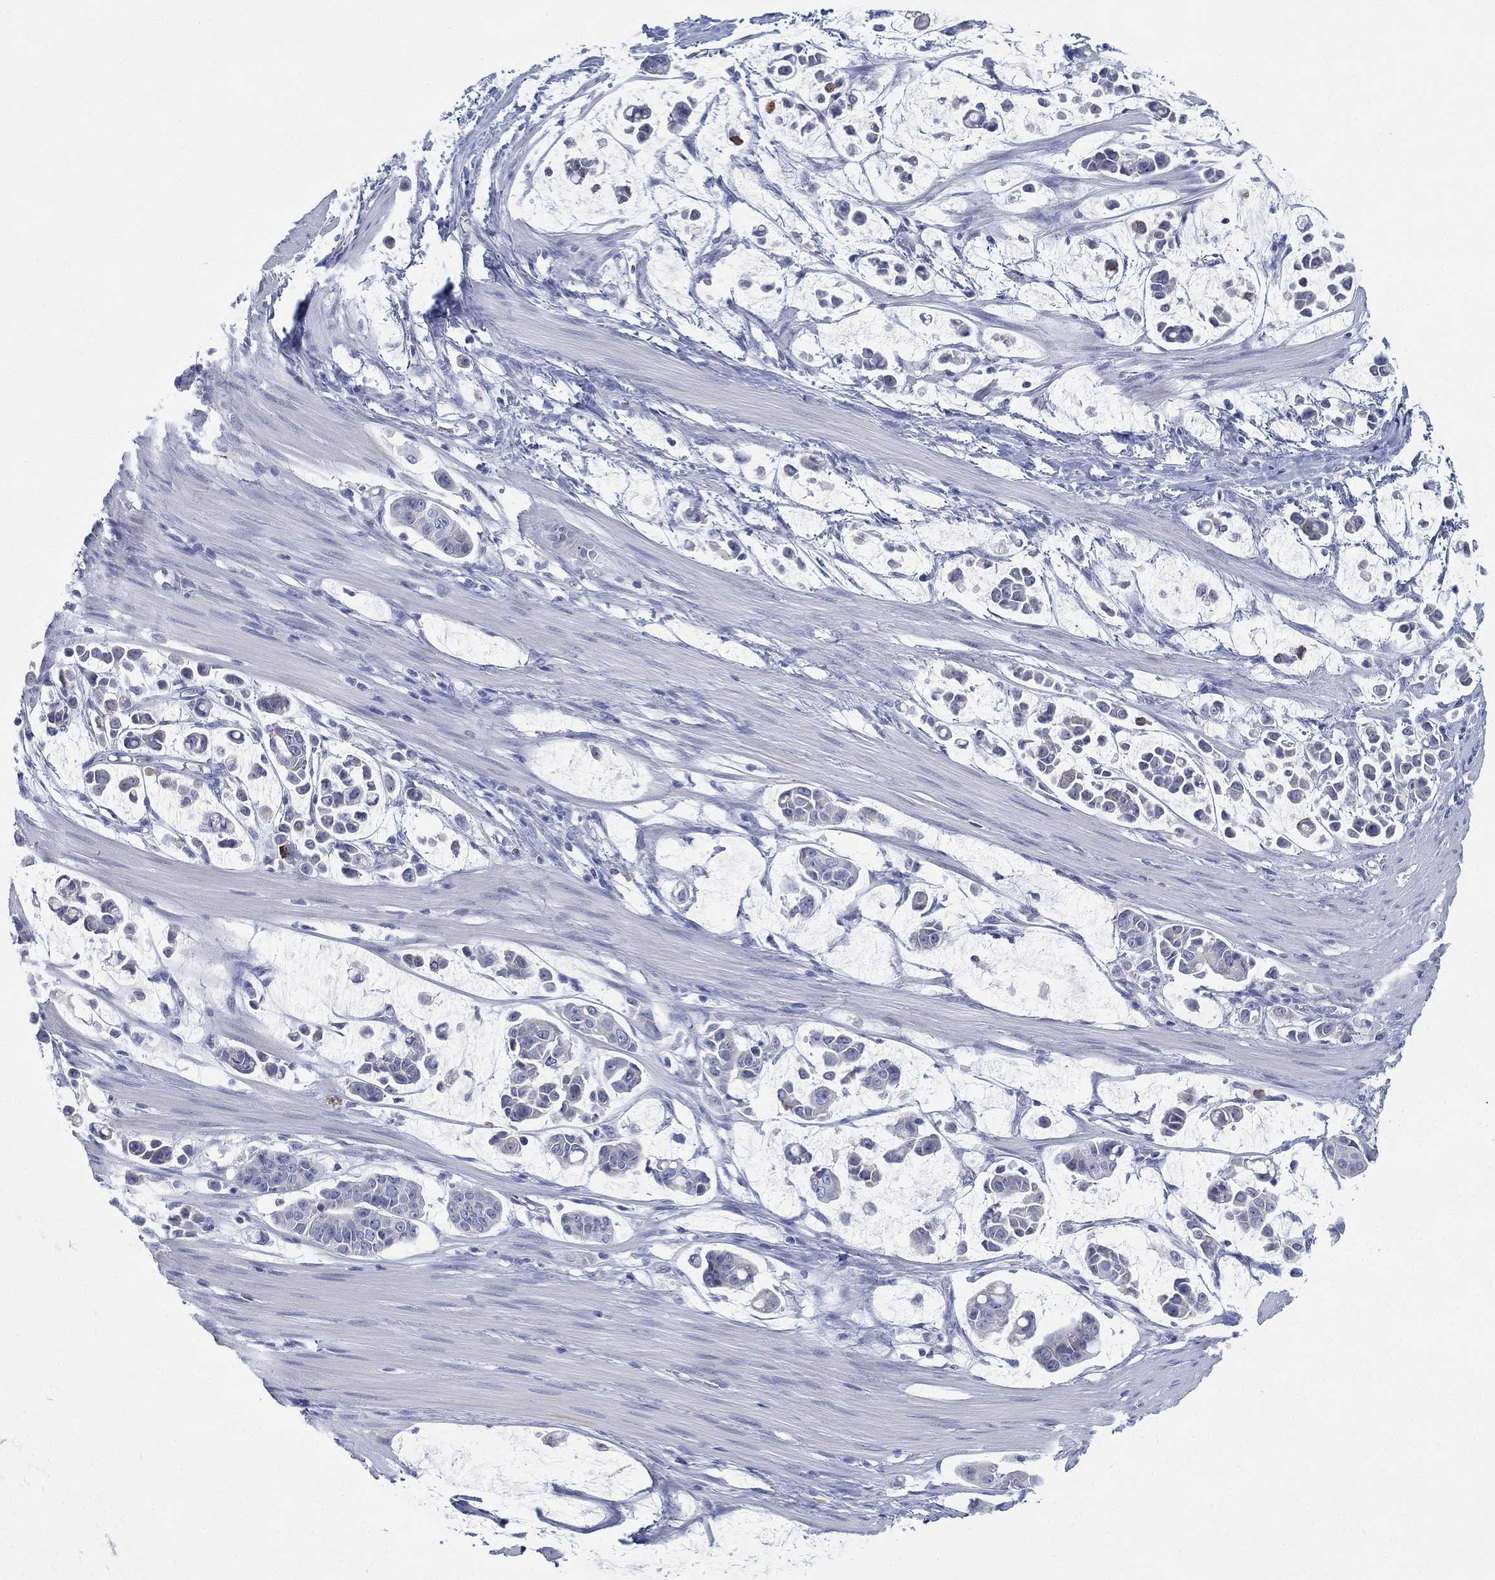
{"staining": {"intensity": "negative", "quantity": "none", "location": "none"}, "tissue": "stomach cancer", "cell_type": "Tumor cells", "image_type": "cancer", "snomed": [{"axis": "morphology", "description": "Adenocarcinoma, NOS"}, {"axis": "topography", "description": "Stomach"}], "caption": "Image shows no protein expression in tumor cells of stomach cancer tissue.", "gene": "GCNA", "patient": {"sex": "male", "age": 82}}